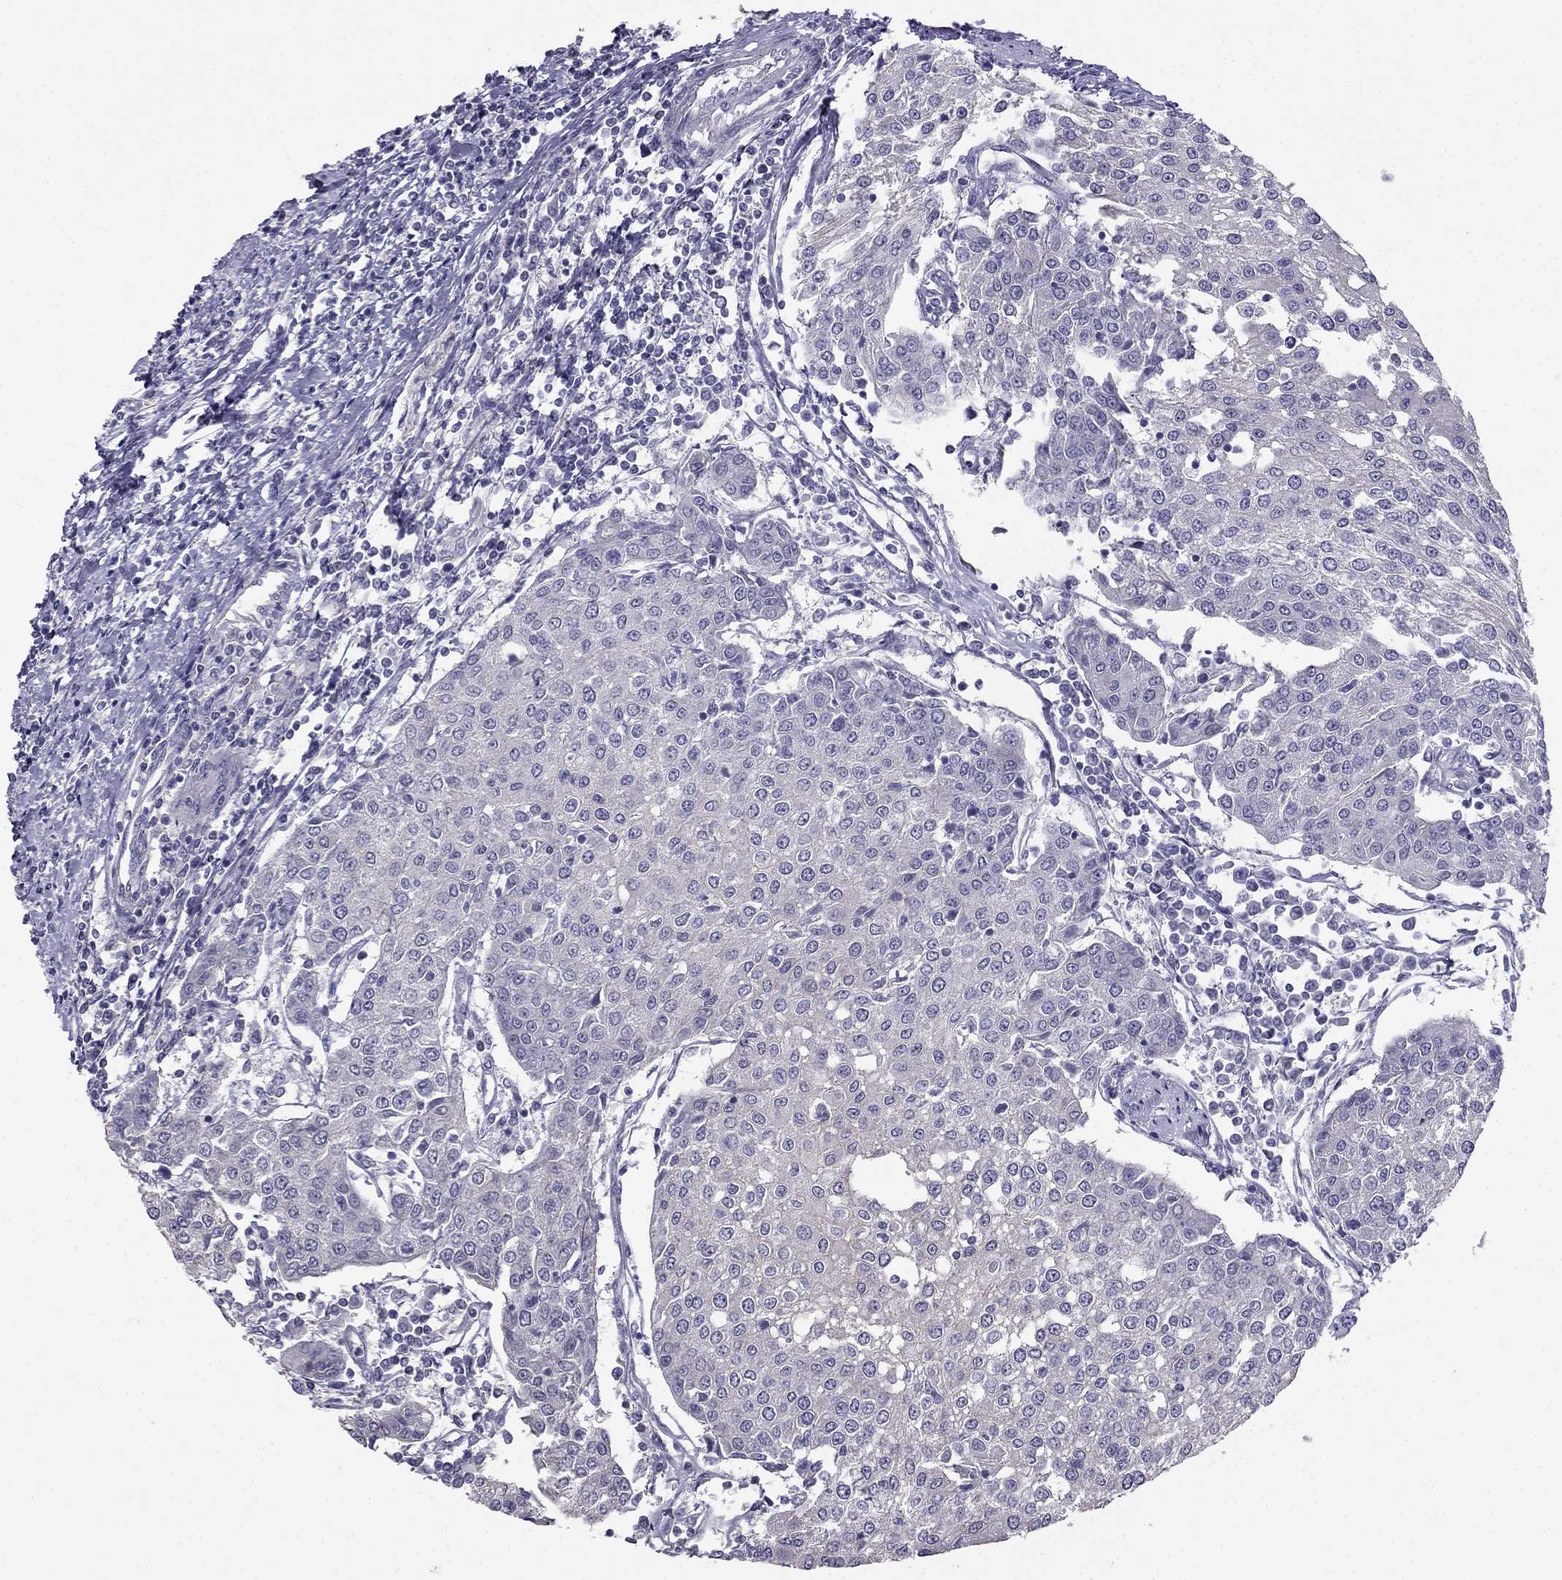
{"staining": {"intensity": "negative", "quantity": "none", "location": "none"}, "tissue": "urothelial cancer", "cell_type": "Tumor cells", "image_type": "cancer", "snomed": [{"axis": "morphology", "description": "Urothelial carcinoma, High grade"}, {"axis": "topography", "description": "Urinary bladder"}], "caption": "The histopathology image displays no staining of tumor cells in urothelial cancer.", "gene": "HSFX1", "patient": {"sex": "female", "age": 85}}